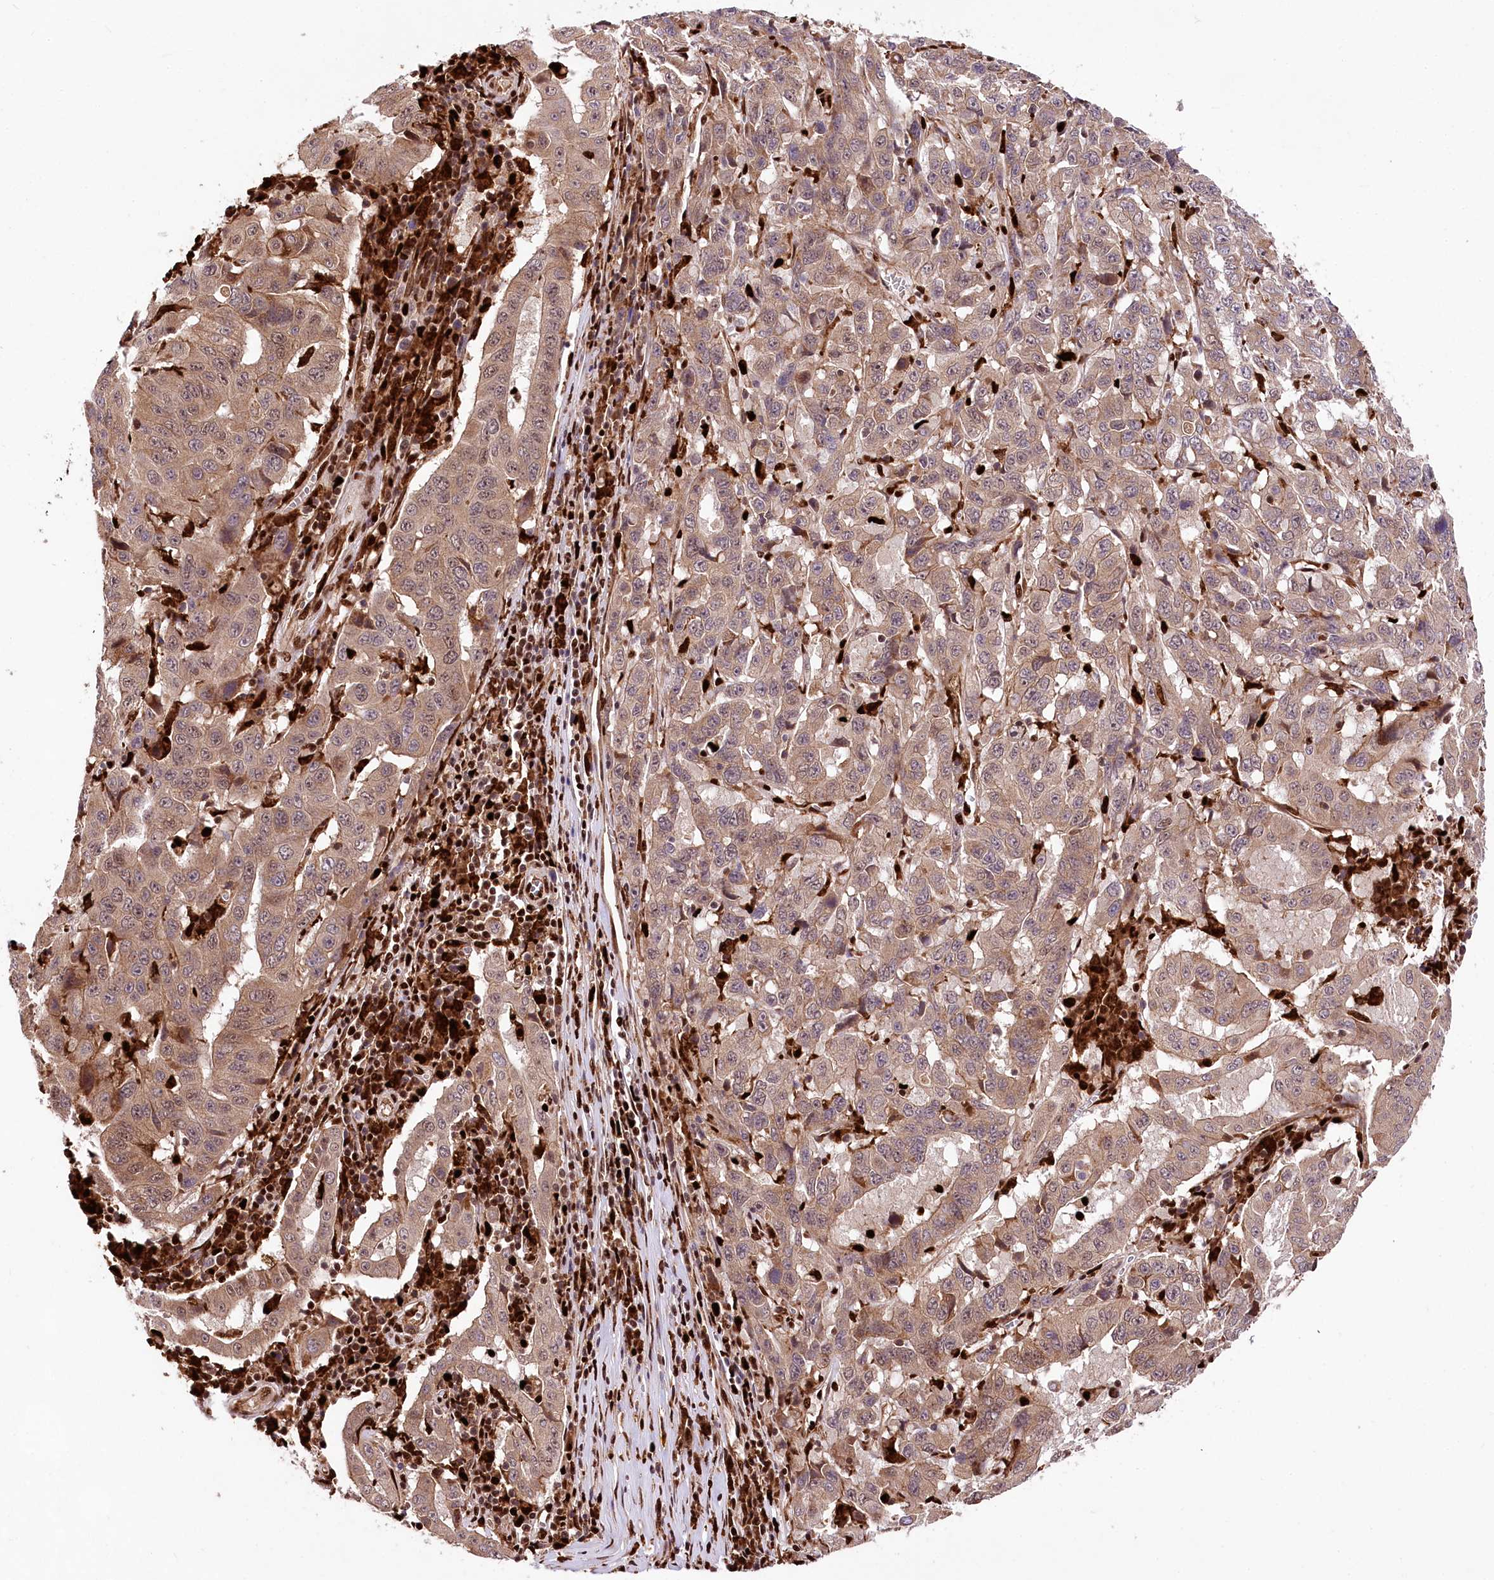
{"staining": {"intensity": "moderate", "quantity": ">75%", "location": "cytoplasmic/membranous"}, "tissue": "pancreatic cancer", "cell_type": "Tumor cells", "image_type": "cancer", "snomed": [{"axis": "morphology", "description": "Adenocarcinoma, NOS"}, {"axis": "topography", "description": "Pancreas"}], "caption": "A histopathology image of human pancreatic cancer stained for a protein exhibits moderate cytoplasmic/membranous brown staining in tumor cells.", "gene": "FIGN", "patient": {"sex": "male", "age": 63}}